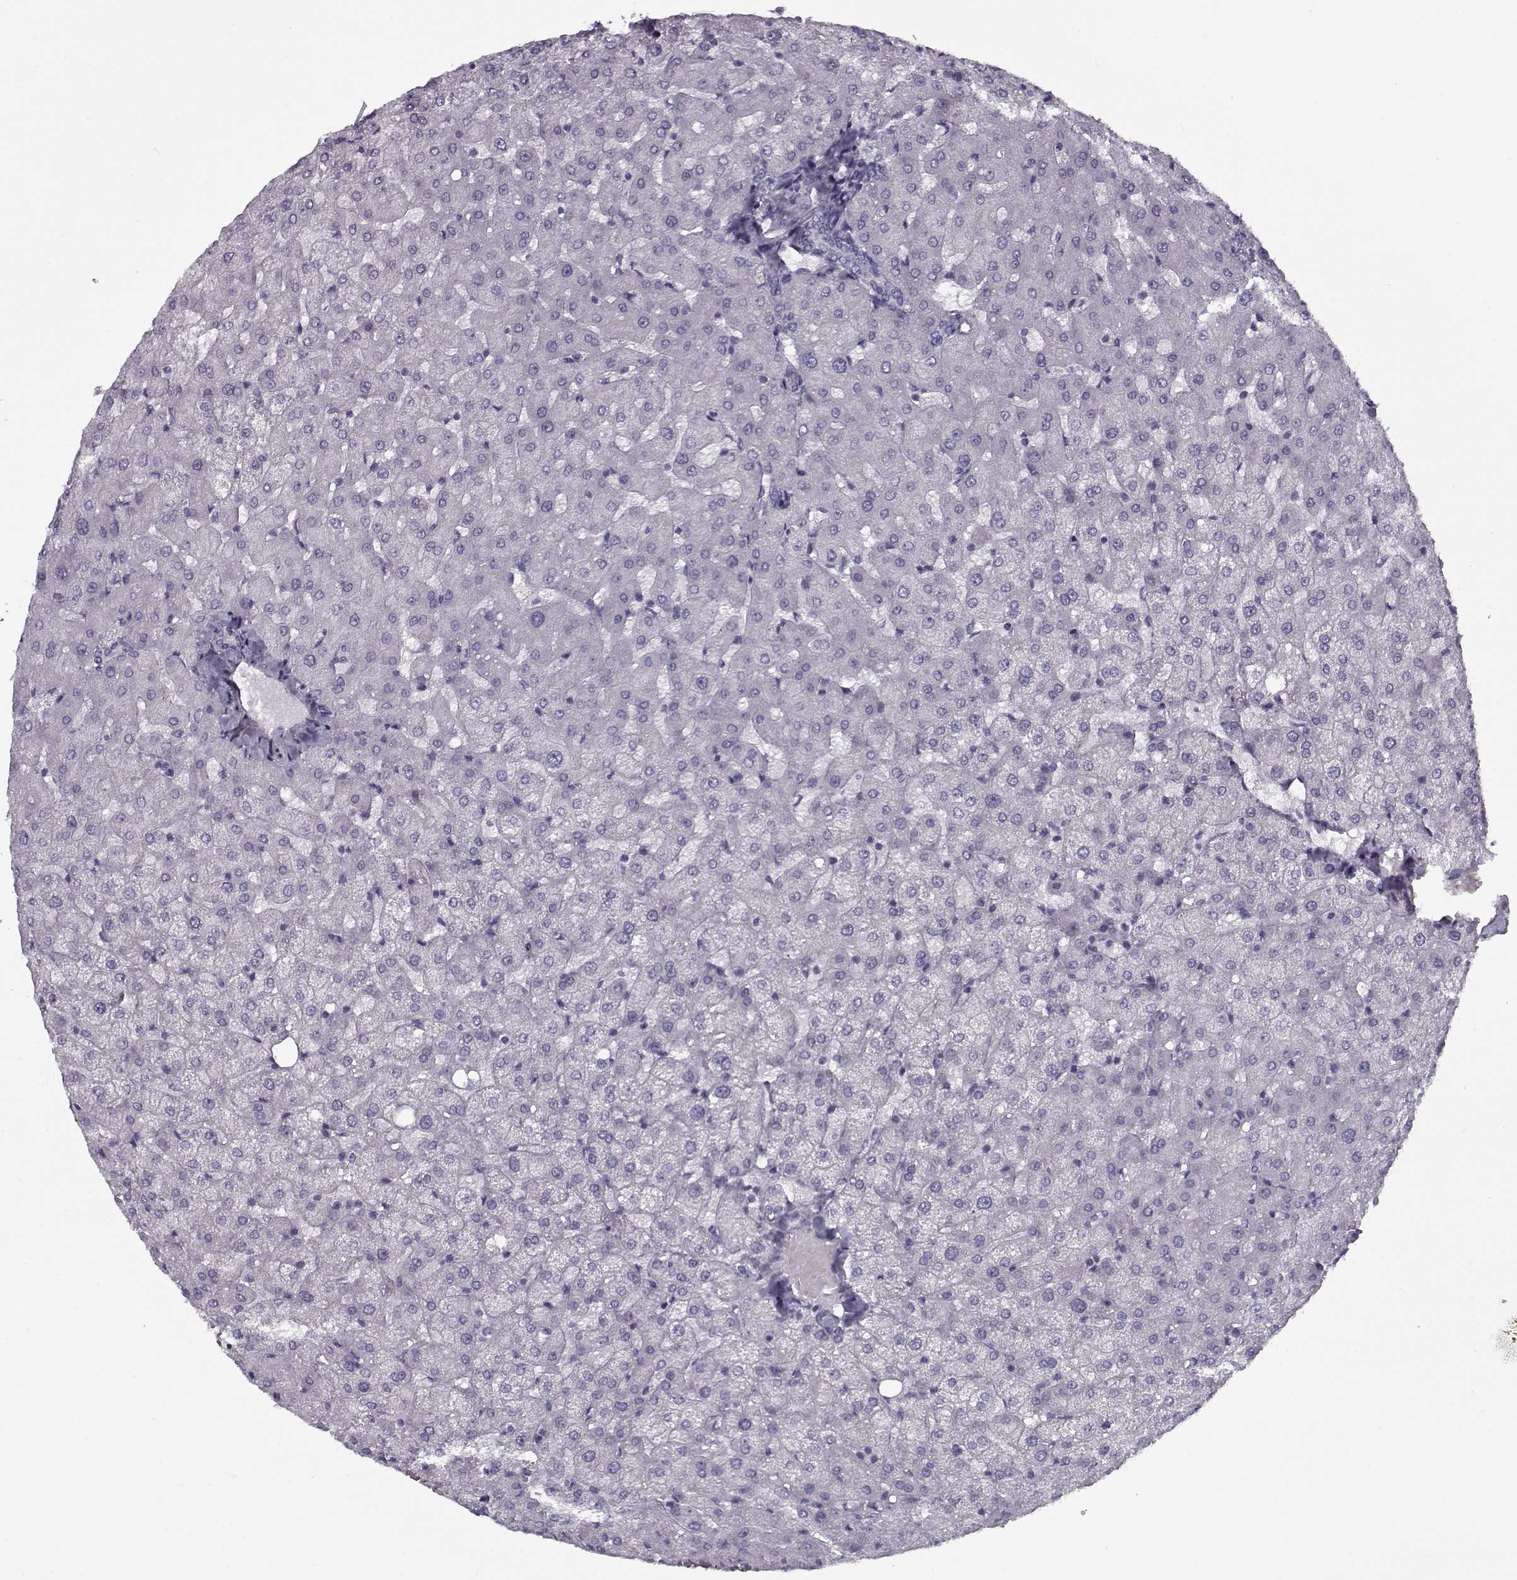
{"staining": {"intensity": "negative", "quantity": "none", "location": "none"}, "tissue": "liver", "cell_type": "Cholangiocytes", "image_type": "normal", "snomed": [{"axis": "morphology", "description": "Normal tissue, NOS"}, {"axis": "topography", "description": "Liver"}], "caption": "A photomicrograph of liver stained for a protein exhibits no brown staining in cholangiocytes.", "gene": "PP2D1", "patient": {"sex": "female", "age": 50}}